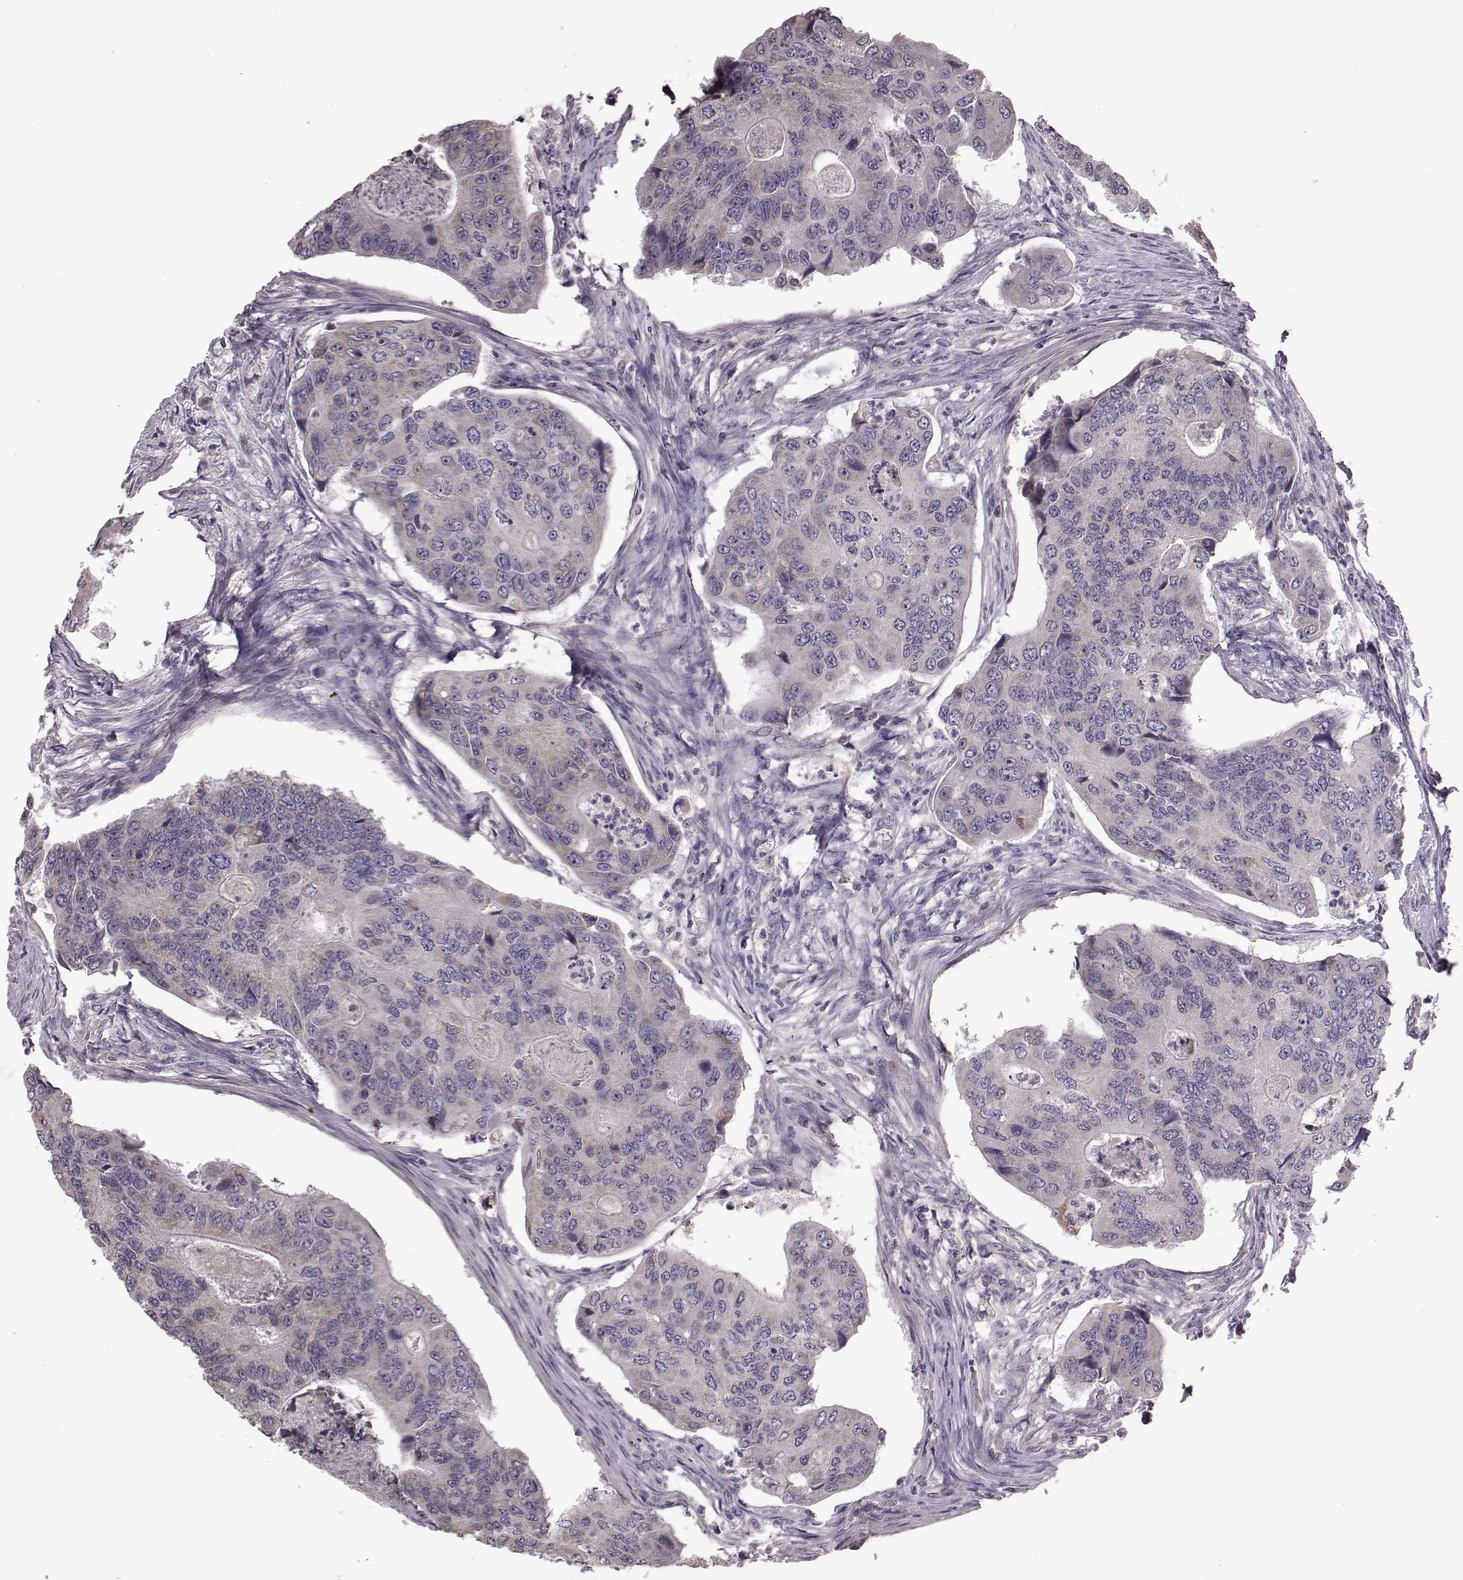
{"staining": {"intensity": "weak", "quantity": "<25%", "location": "cytoplasmic/membranous"}, "tissue": "colorectal cancer", "cell_type": "Tumor cells", "image_type": "cancer", "snomed": [{"axis": "morphology", "description": "Adenocarcinoma, NOS"}, {"axis": "topography", "description": "Colon"}], "caption": "IHC histopathology image of neoplastic tissue: human colorectal cancer stained with DAB (3,3'-diaminobenzidine) reveals no significant protein expression in tumor cells. The staining was performed using DAB to visualize the protein expression in brown, while the nuclei were stained in blue with hematoxylin (Magnification: 20x).", "gene": "CDC42SE1", "patient": {"sex": "female", "age": 67}}